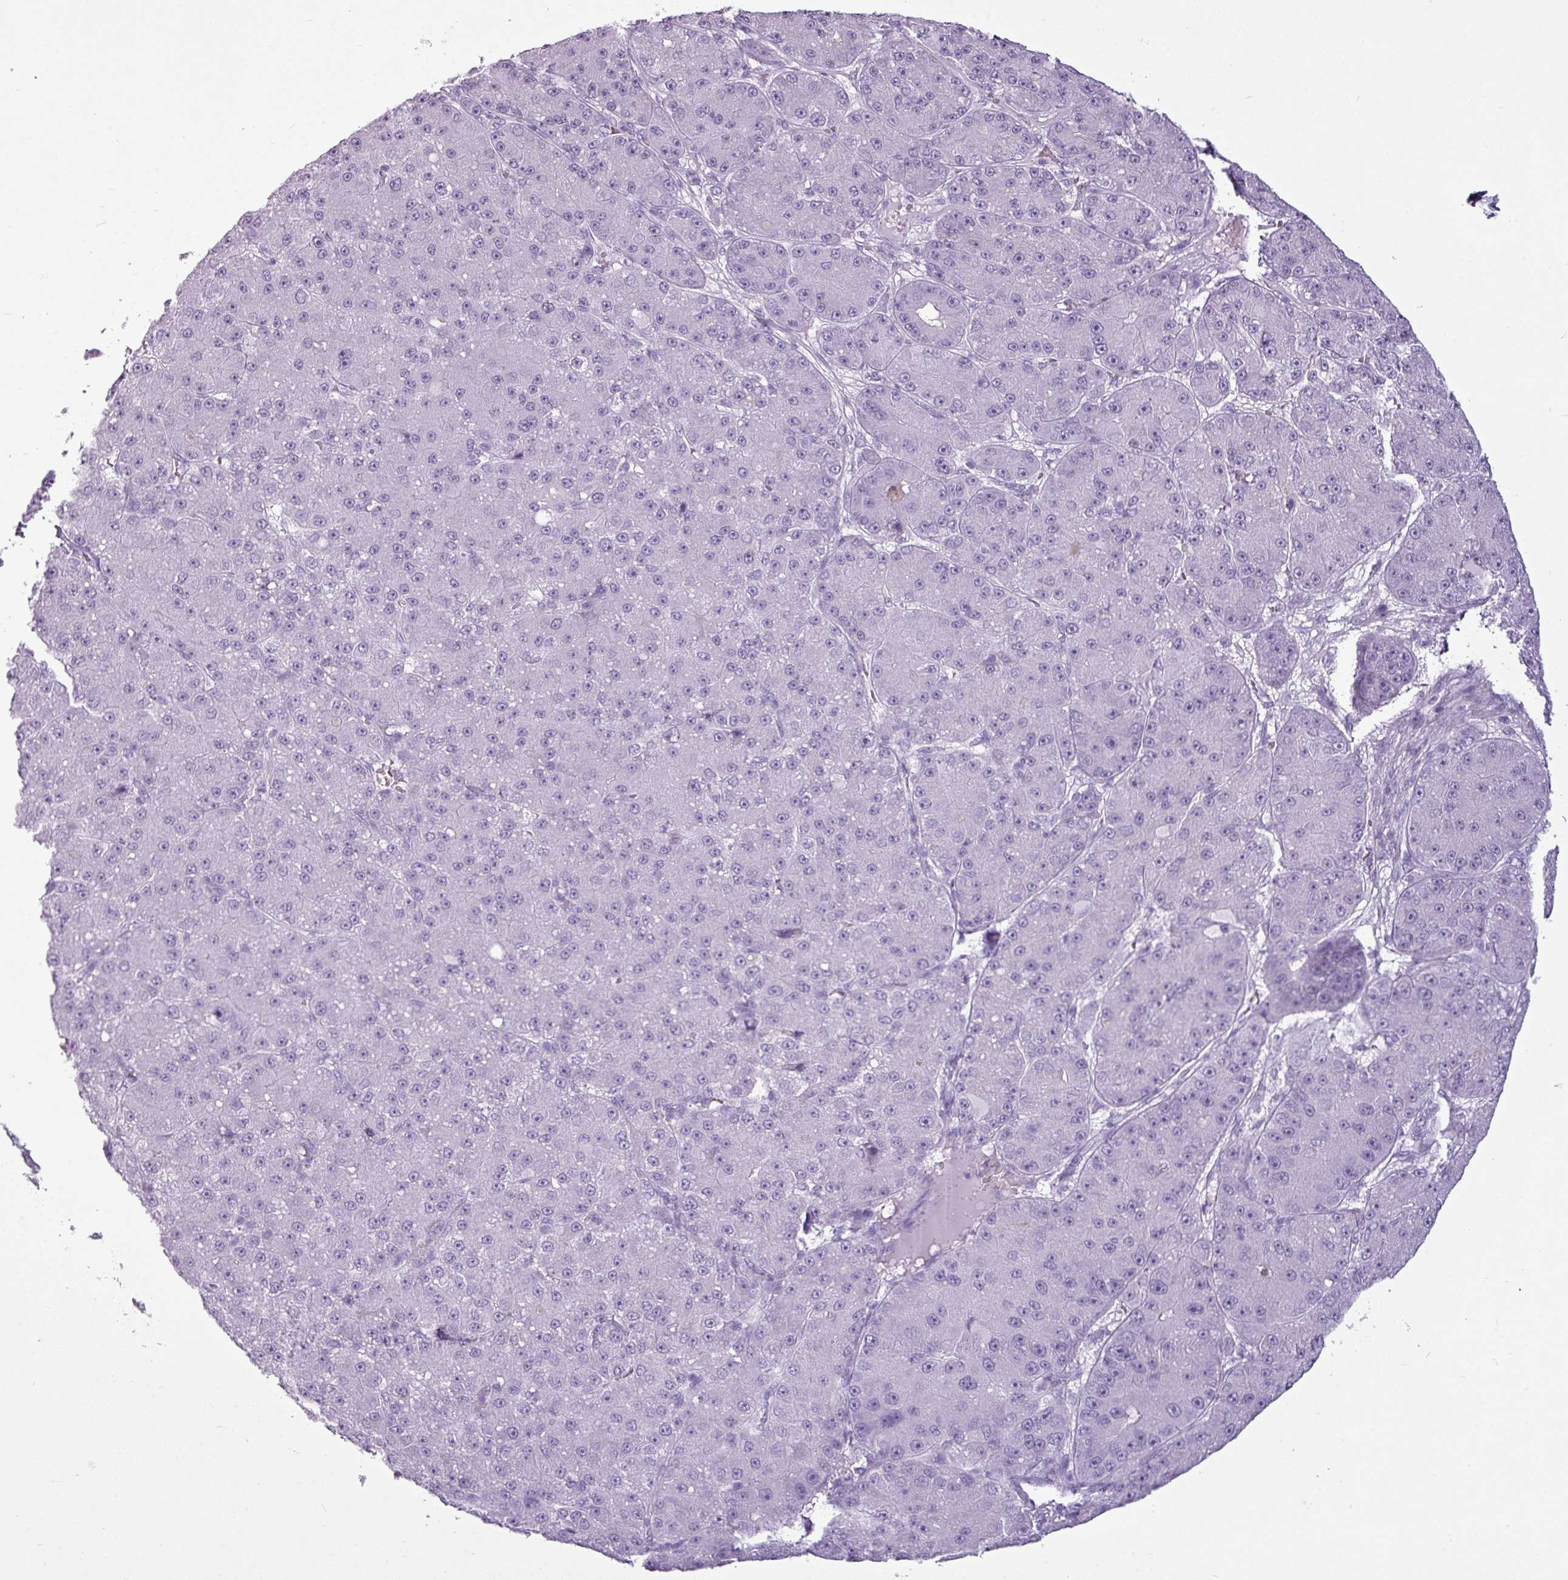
{"staining": {"intensity": "negative", "quantity": "none", "location": "none"}, "tissue": "liver cancer", "cell_type": "Tumor cells", "image_type": "cancer", "snomed": [{"axis": "morphology", "description": "Carcinoma, Hepatocellular, NOS"}, {"axis": "topography", "description": "Liver"}], "caption": "High magnification brightfield microscopy of liver hepatocellular carcinoma stained with DAB (3,3'-diaminobenzidine) (brown) and counterstained with hematoxylin (blue): tumor cells show no significant positivity.", "gene": "AMY1B", "patient": {"sex": "male", "age": 67}}